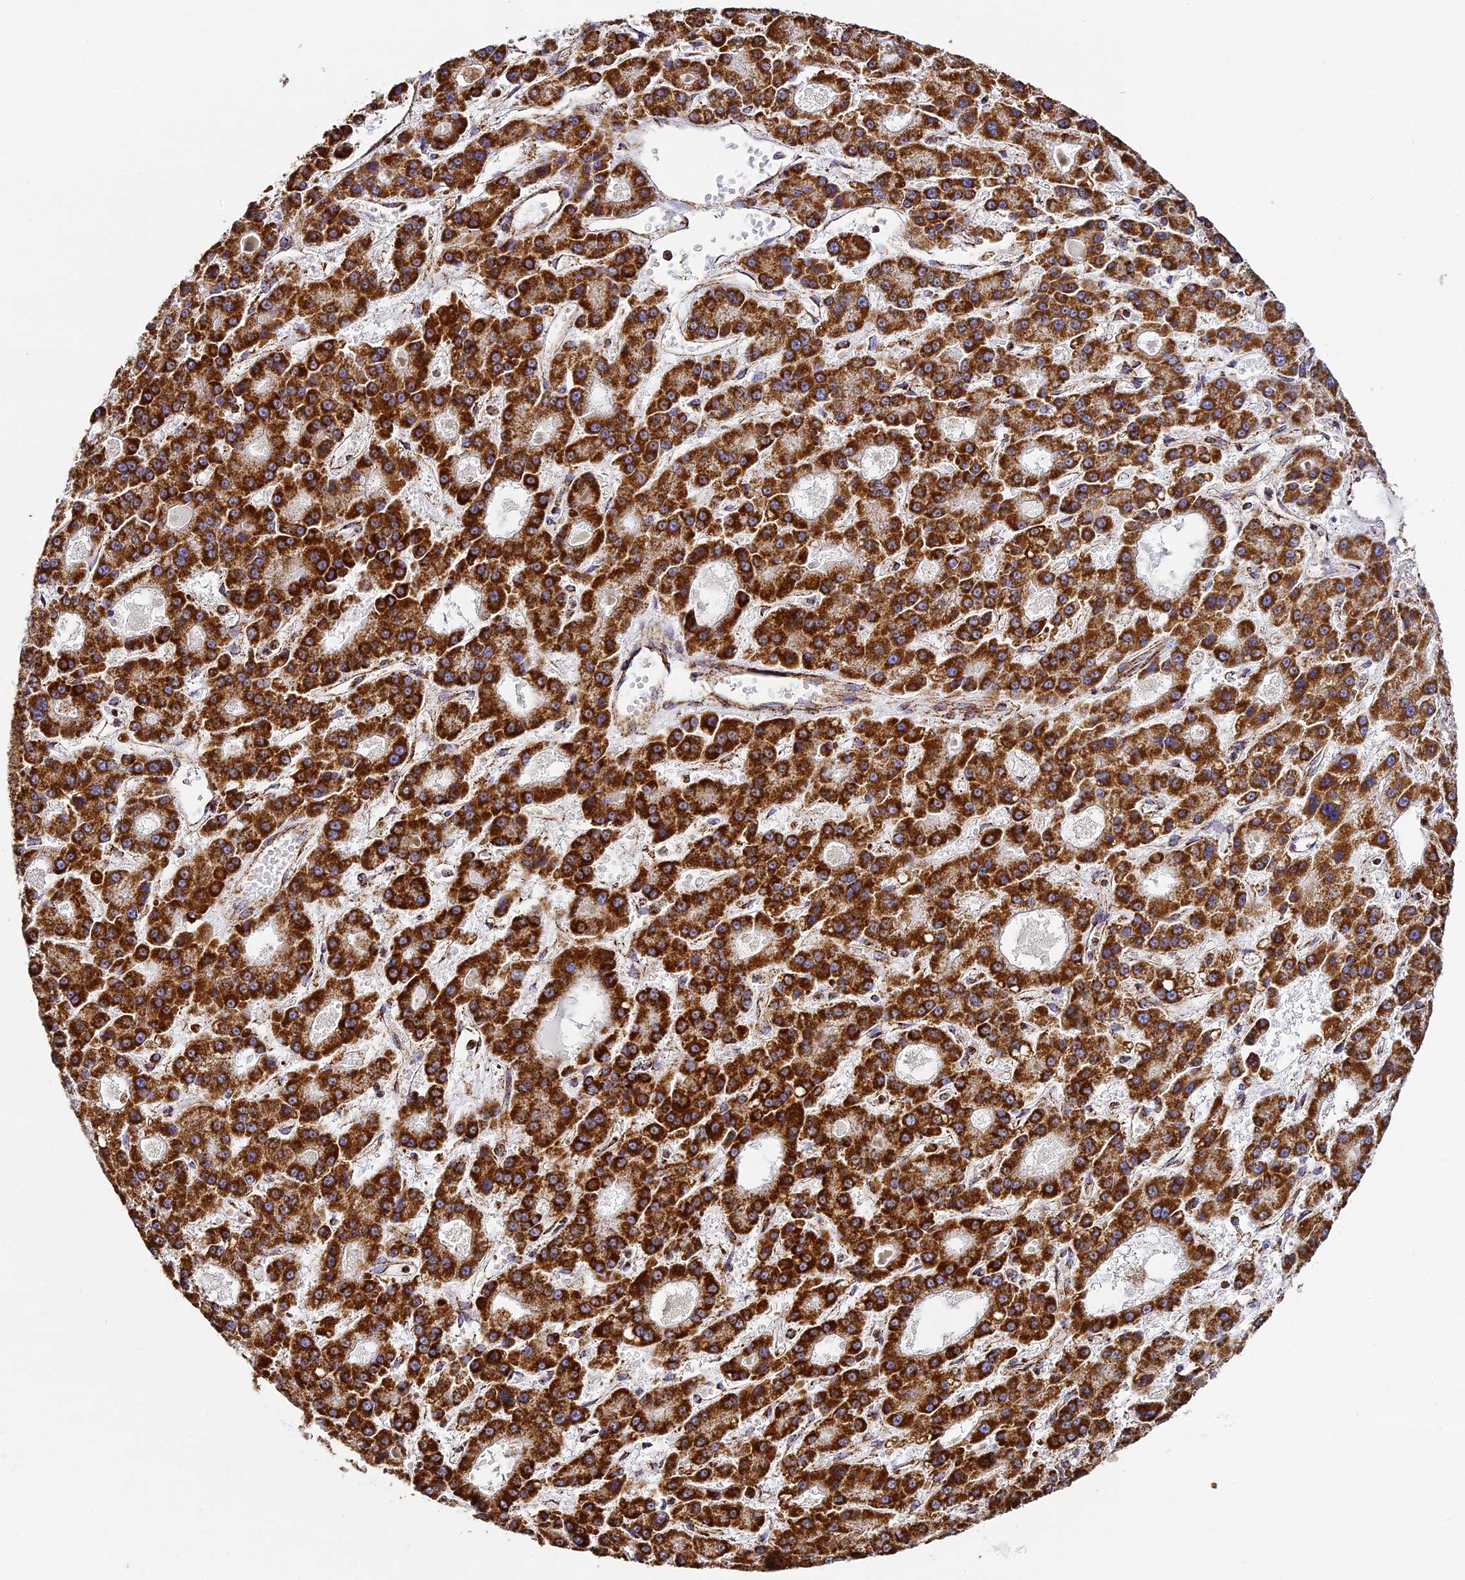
{"staining": {"intensity": "strong", "quantity": ">75%", "location": "cytoplasmic/membranous"}, "tissue": "liver cancer", "cell_type": "Tumor cells", "image_type": "cancer", "snomed": [{"axis": "morphology", "description": "Carcinoma, Hepatocellular, NOS"}, {"axis": "topography", "description": "Liver"}], "caption": "Immunohistochemical staining of human liver cancer (hepatocellular carcinoma) reveals high levels of strong cytoplasmic/membranous protein staining in approximately >75% of tumor cells.", "gene": "STK17A", "patient": {"sex": "male", "age": 70}}